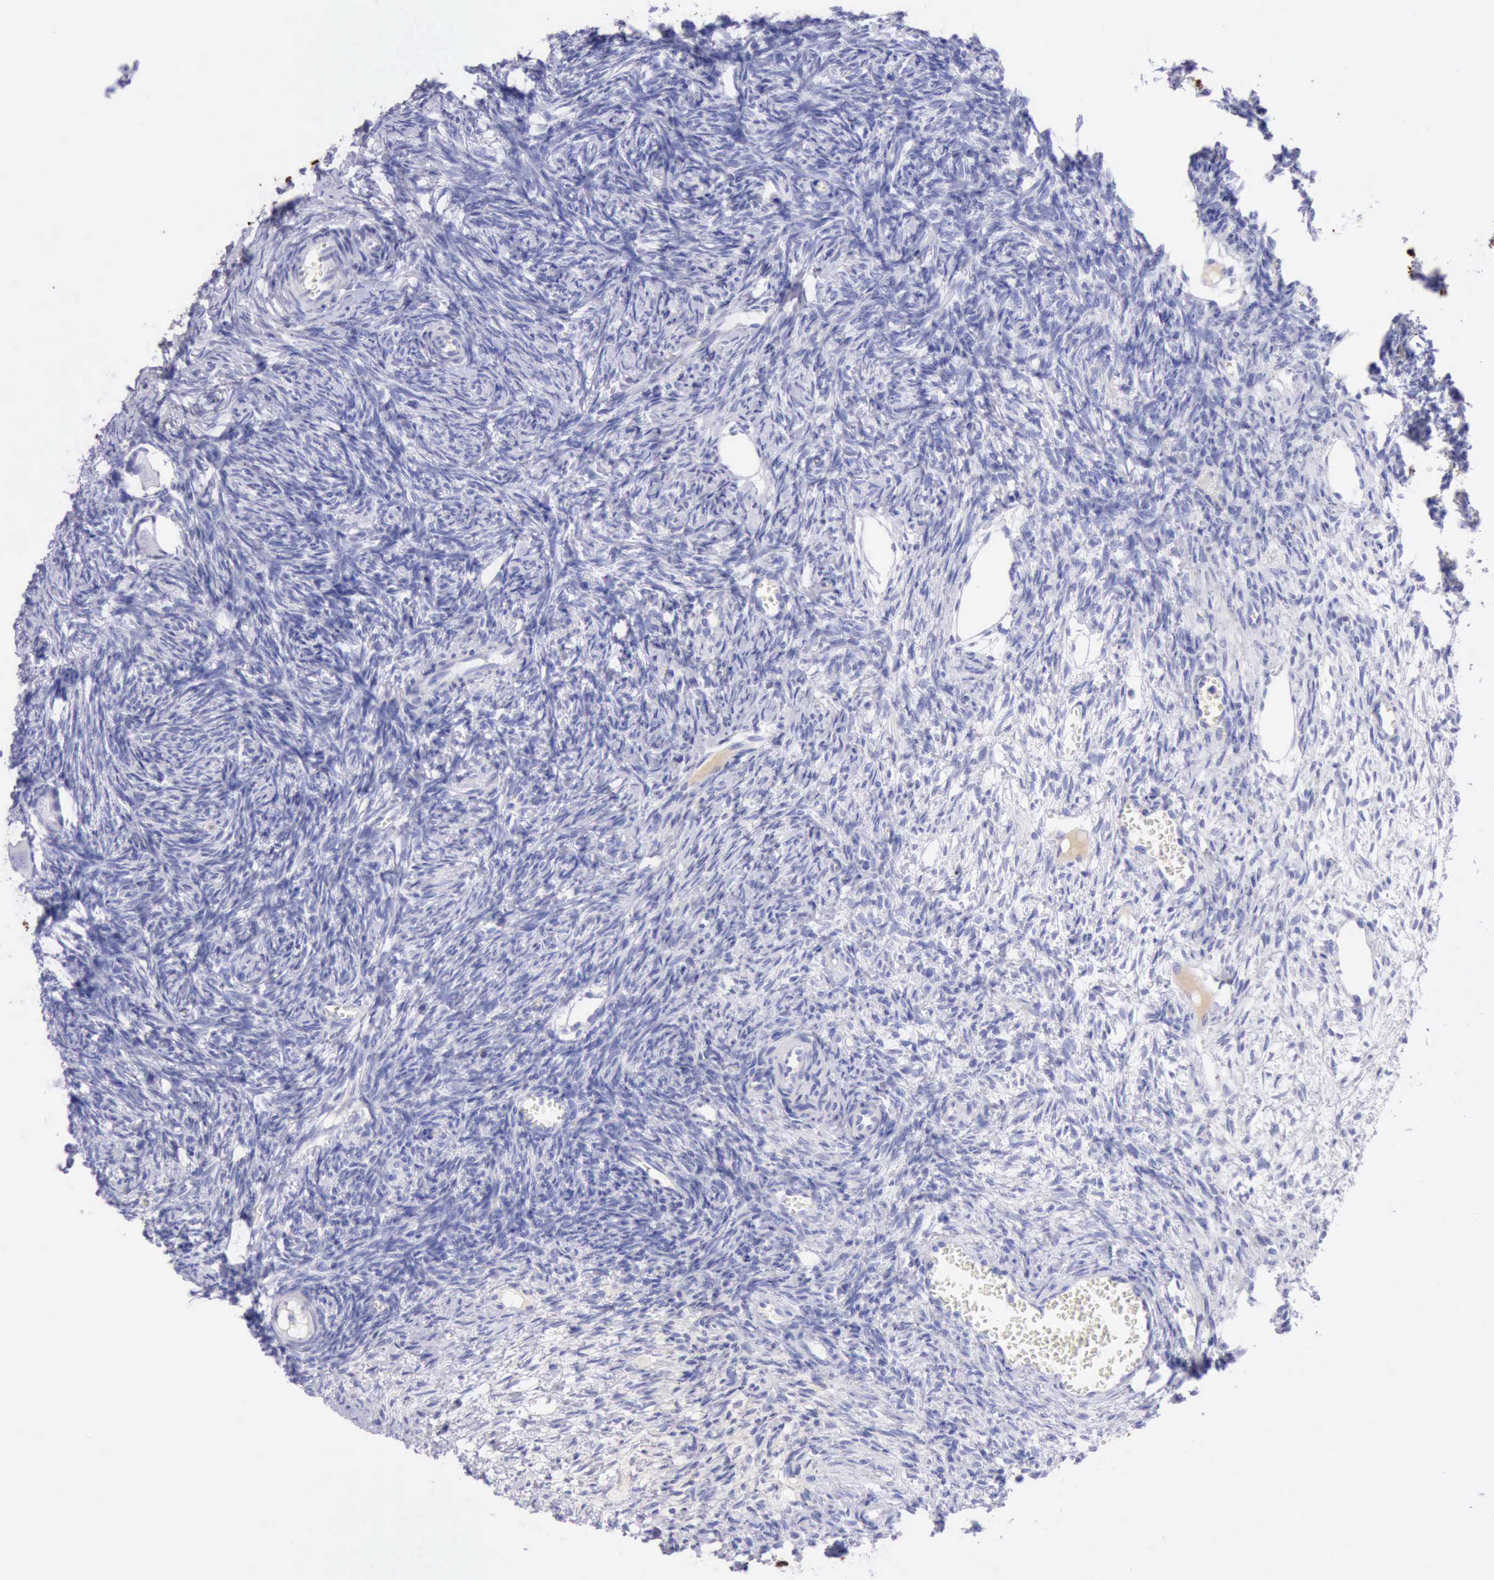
{"staining": {"intensity": "negative", "quantity": "none", "location": "none"}, "tissue": "ovary", "cell_type": "Ovarian stroma cells", "image_type": "normal", "snomed": [{"axis": "morphology", "description": "Normal tissue, NOS"}, {"axis": "topography", "description": "Ovary"}], "caption": "Immunohistochemical staining of unremarkable human ovary displays no significant staining in ovarian stroma cells. (DAB immunohistochemistry (IHC) visualized using brightfield microscopy, high magnification).", "gene": "KRT8", "patient": {"sex": "female", "age": 27}}